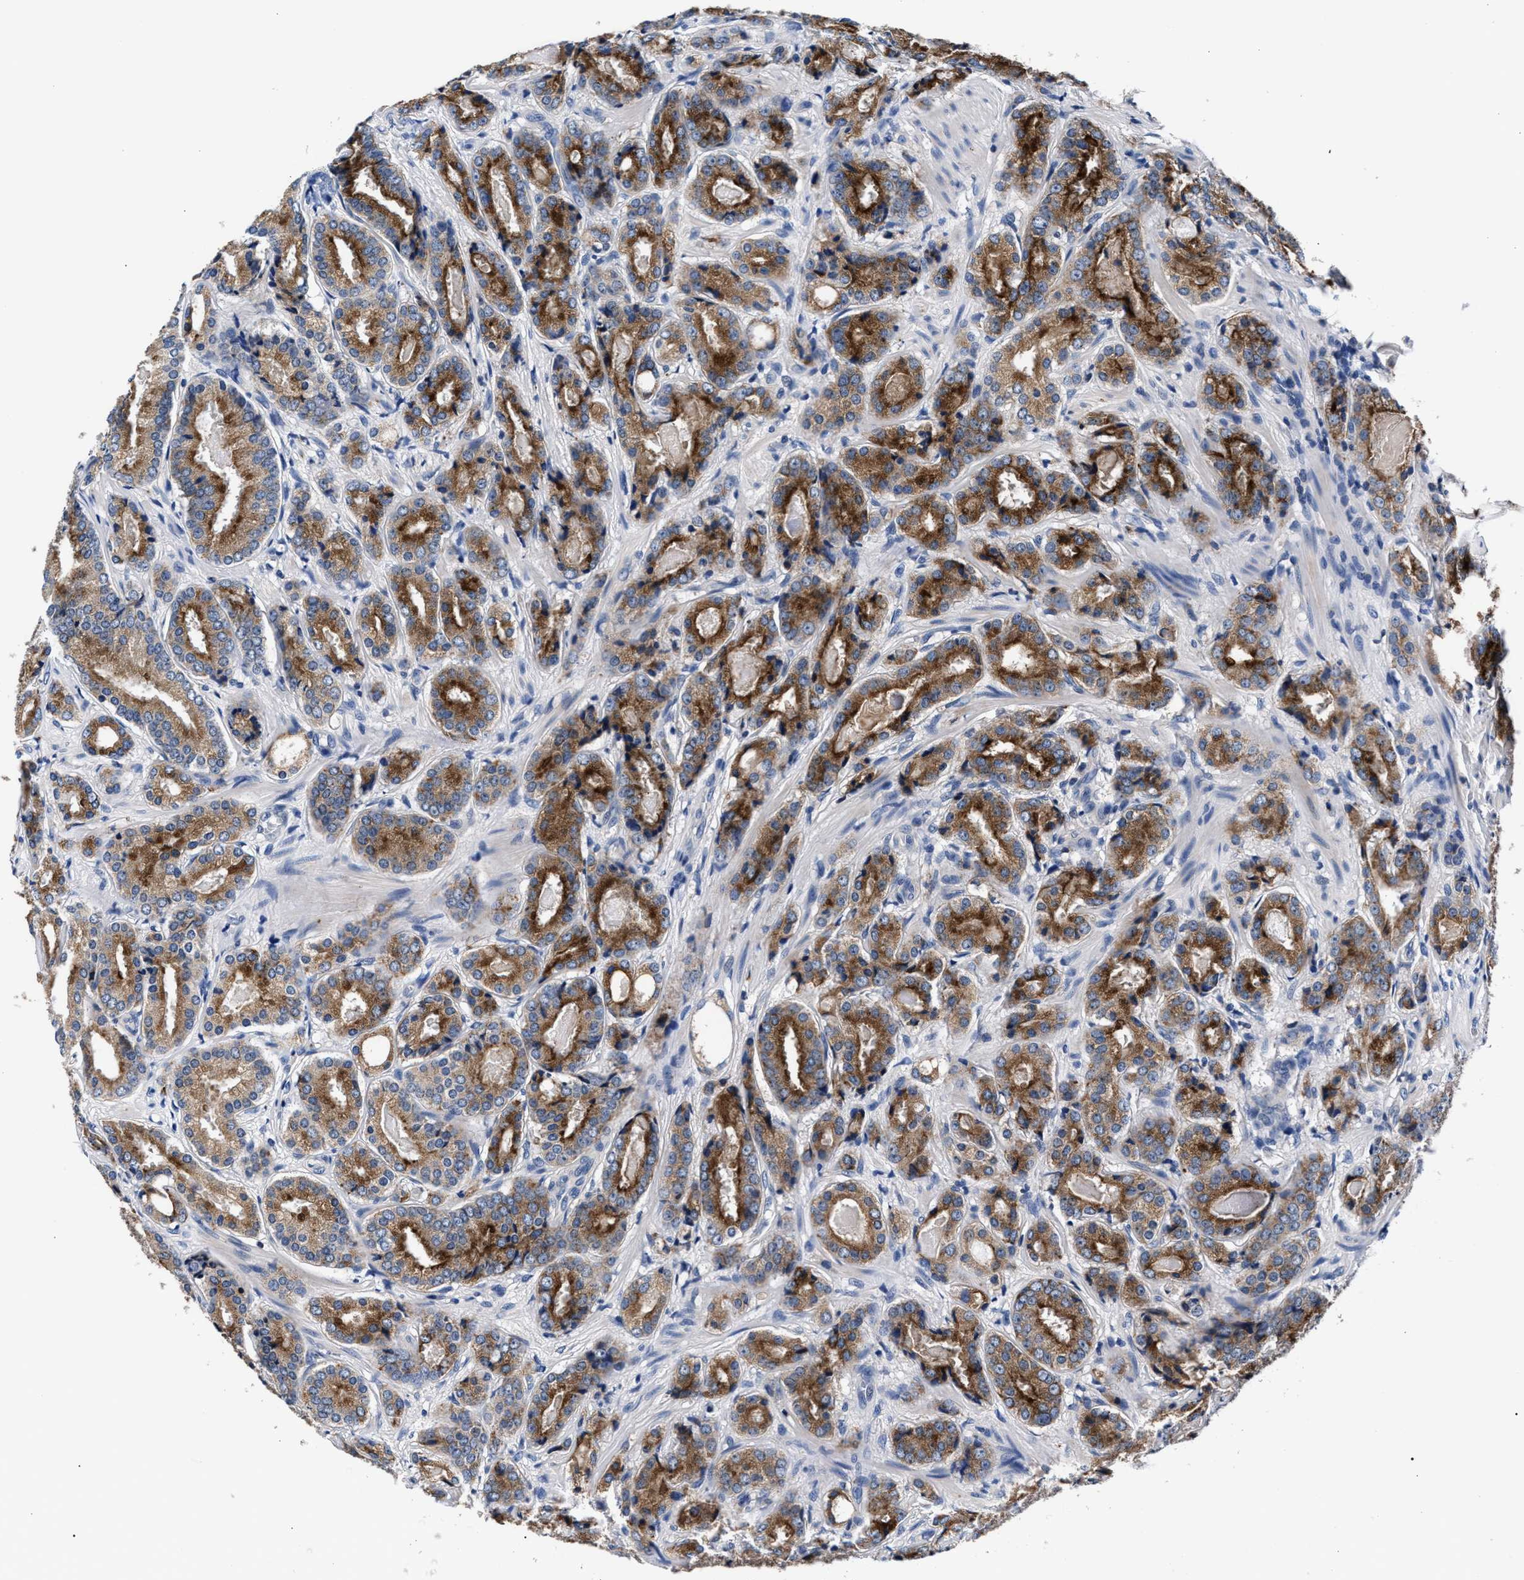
{"staining": {"intensity": "strong", "quantity": ">75%", "location": "cytoplasmic/membranous"}, "tissue": "prostate cancer", "cell_type": "Tumor cells", "image_type": "cancer", "snomed": [{"axis": "morphology", "description": "Adenocarcinoma, Low grade"}, {"axis": "topography", "description": "Prostate"}], "caption": "A high amount of strong cytoplasmic/membranous staining is present in about >75% of tumor cells in prostate cancer tissue.", "gene": "PHF24", "patient": {"sex": "male", "age": 69}}